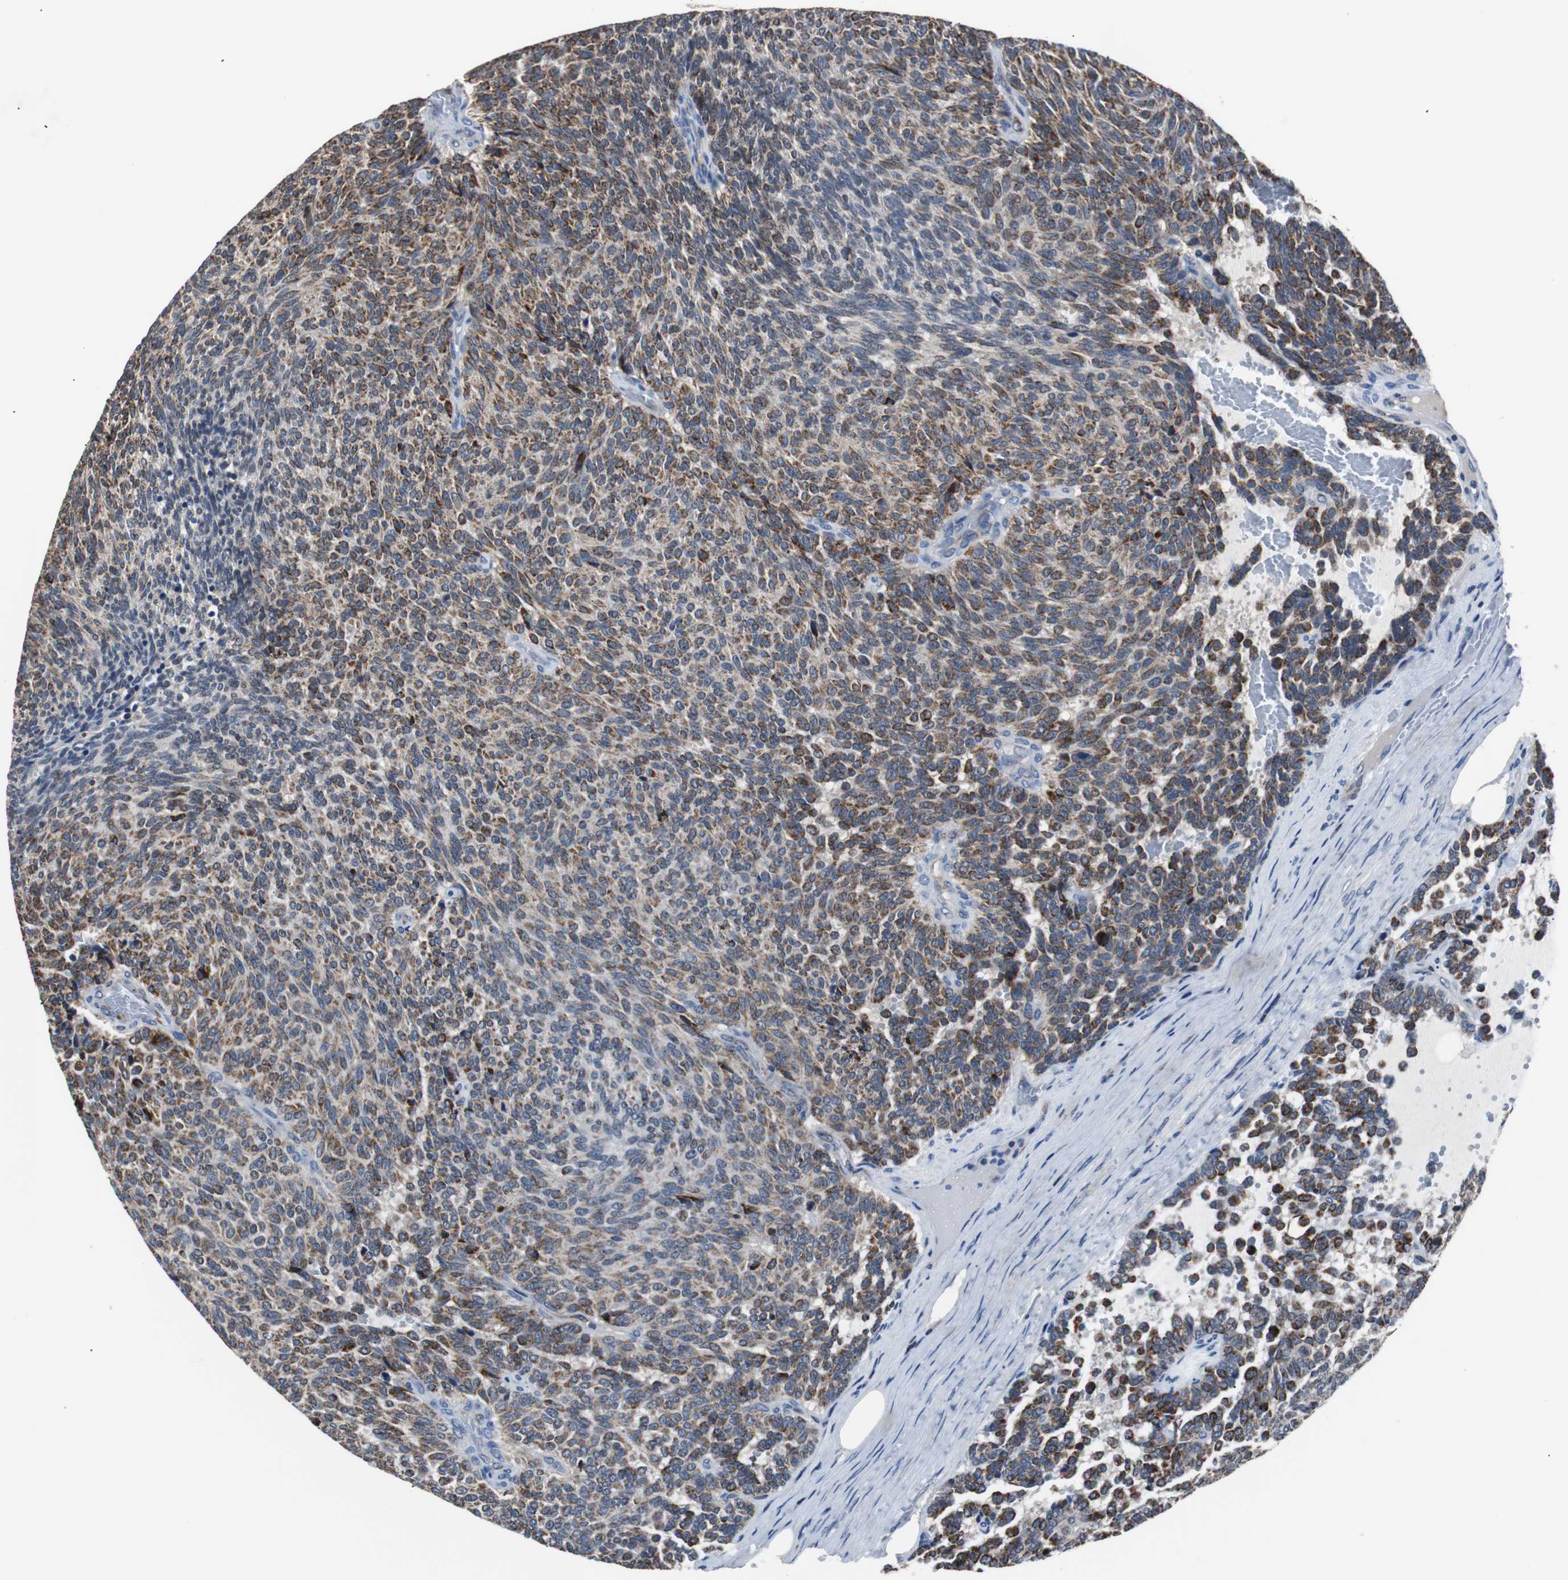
{"staining": {"intensity": "strong", "quantity": ">75%", "location": "cytoplasmic/membranous"}, "tissue": "carcinoid", "cell_type": "Tumor cells", "image_type": "cancer", "snomed": [{"axis": "morphology", "description": "Carcinoid, malignant, NOS"}, {"axis": "topography", "description": "Pancreas"}], "caption": "High-power microscopy captured an immunohistochemistry image of carcinoid, revealing strong cytoplasmic/membranous expression in approximately >75% of tumor cells. (IHC, brightfield microscopy, high magnification).", "gene": "PITRM1", "patient": {"sex": "female", "age": 54}}